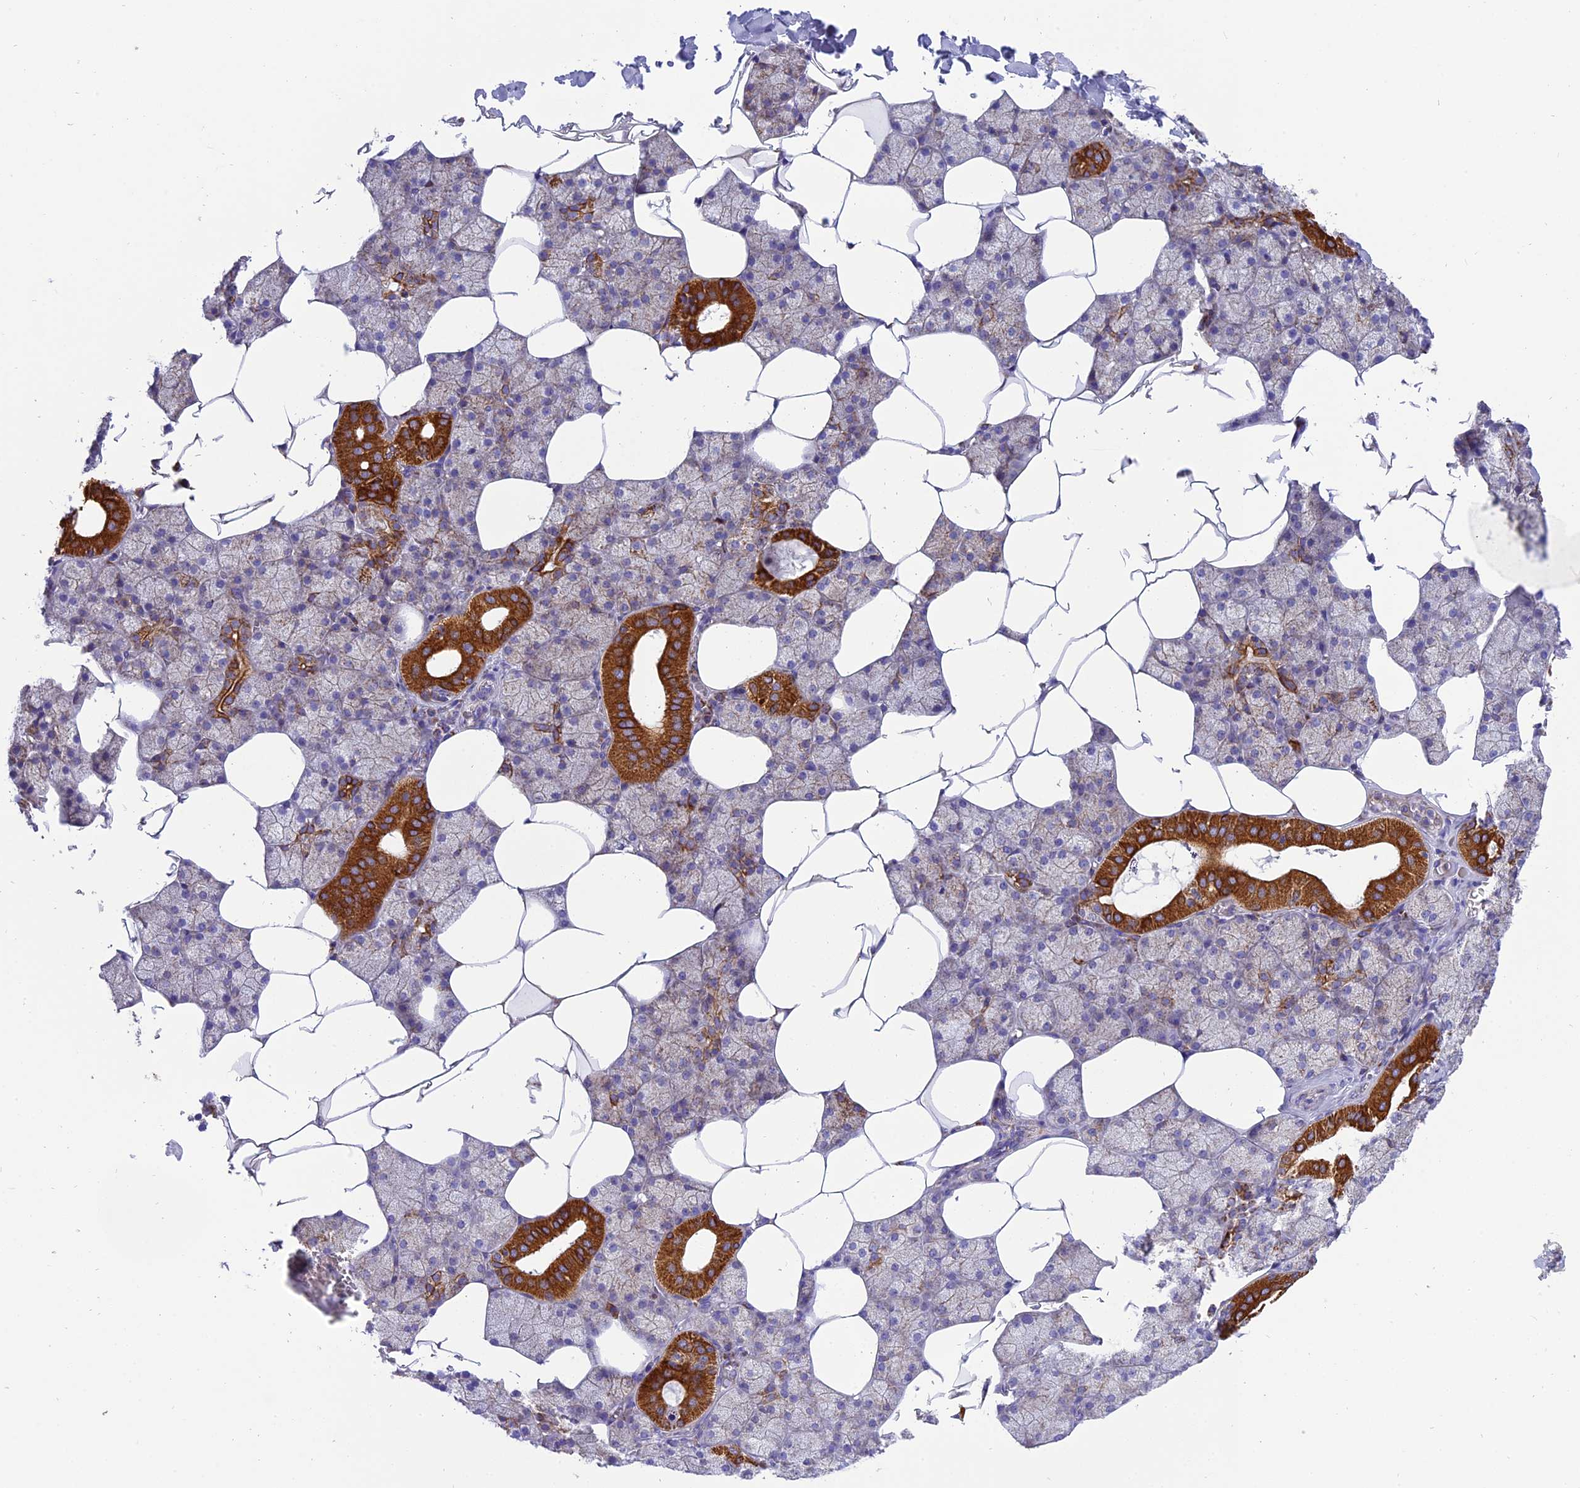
{"staining": {"intensity": "strong", "quantity": "<25%", "location": "cytoplasmic/membranous"}, "tissue": "salivary gland", "cell_type": "Glandular cells", "image_type": "normal", "snomed": [{"axis": "morphology", "description": "Normal tissue, NOS"}, {"axis": "topography", "description": "Salivary gland"}], "caption": "Human salivary gland stained for a protein (brown) demonstrates strong cytoplasmic/membranous positive positivity in approximately <25% of glandular cells.", "gene": "MRPS34", "patient": {"sex": "male", "age": 62}}